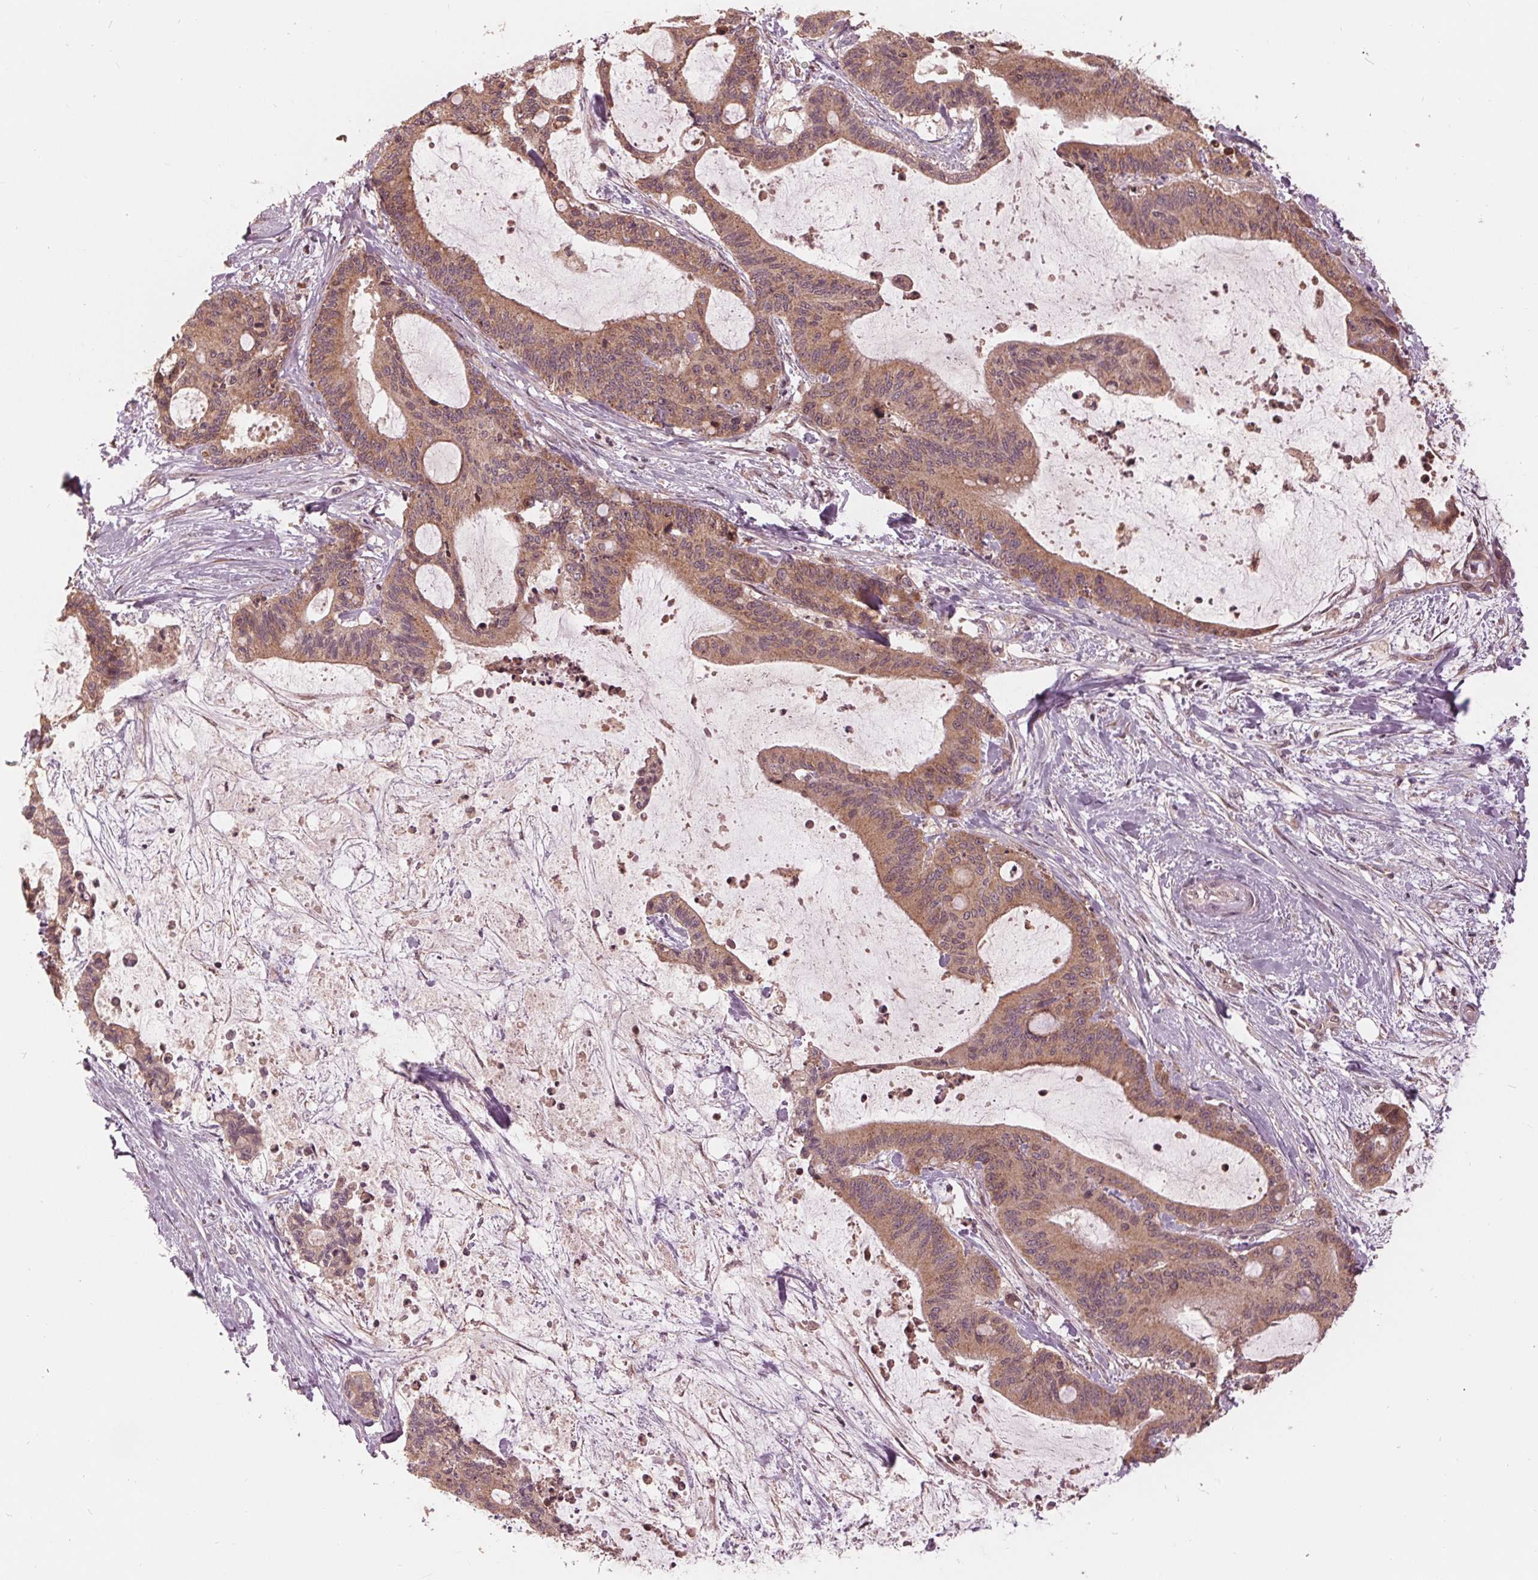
{"staining": {"intensity": "weak", "quantity": ">75%", "location": "cytoplasmic/membranous,nuclear"}, "tissue": "liver cancer", "cell_type": "Tumor cells", "image_type": "cancer", "snomed": [{"axis": "morphology", "description": "Cholangiocarcinoma"}, {"axis": "topography", "description": "Liver"}], "caption": "DAB (3,3'-diaminobenzidine) immunohistochemical staining of human liver cancer (cholangiocarcinoma) reveals weak cytoplasmic/membranous and nuclear protein staining in approximately >75% of tumor cells.", "gene": "ZNF471", "patient": {"sex": "female", "age": 73}}